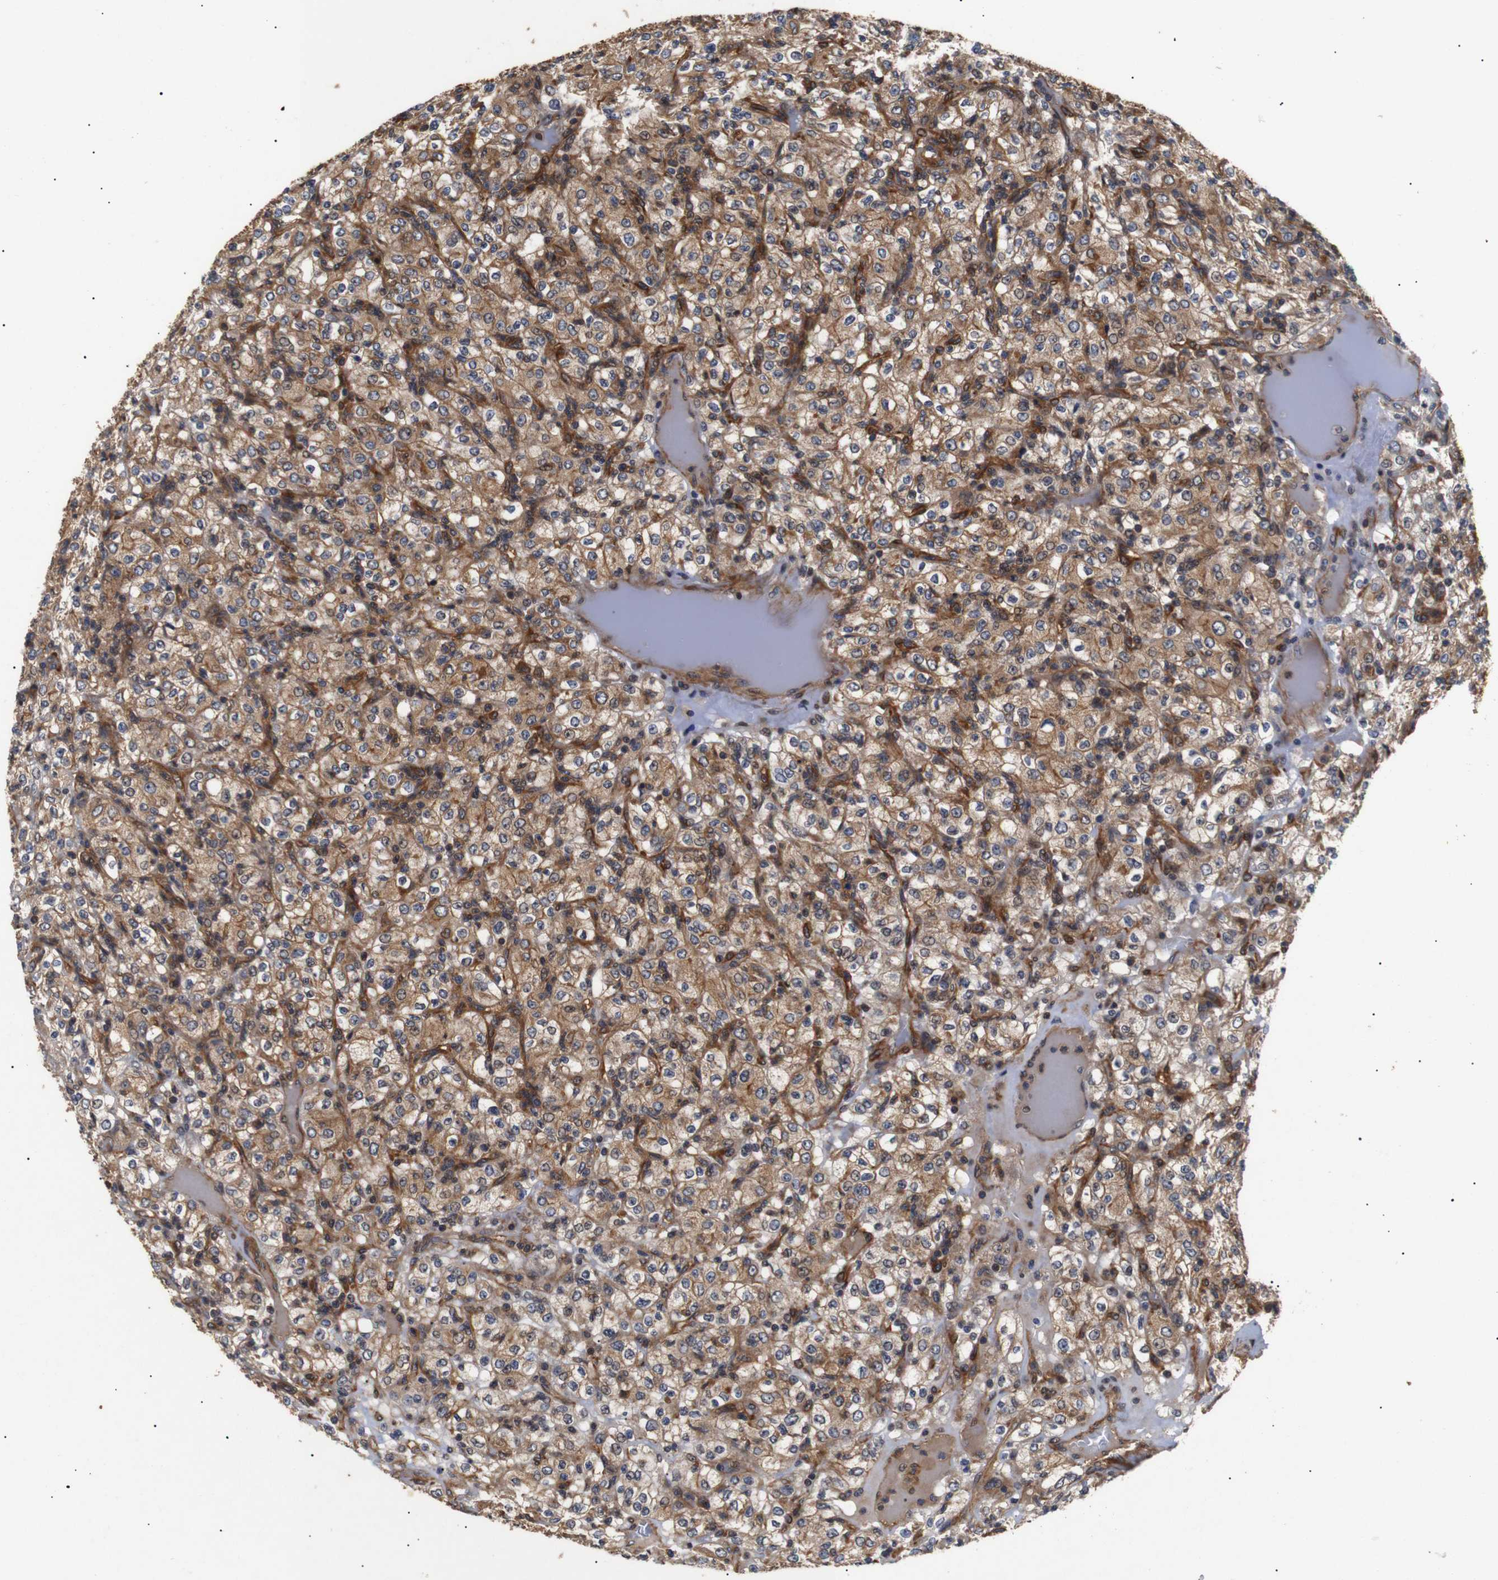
{"staining": {"intensity": "moderate", "quantity": ">75%", "location": "cytoplasmic/membranous"}, "tissue": "renal cancer", "cell_type": "Tumor cells", "image_type": "cancer", "snomed": [{"axis": "morphology", "description": "Normal tissue, NOS"}, {"axis": "morphology", "description": "Adenocarcinoma, NOS"}, {"axis": "topography", "description": "Kidney"}], "caption": "Protein staining shows moderate cytoplasmic/membranous expression in approximately >75% of tumor cells in renal adenocarcinoma.", "gene": "PAWR", "patient": {"sex": "female", "age": 72}}